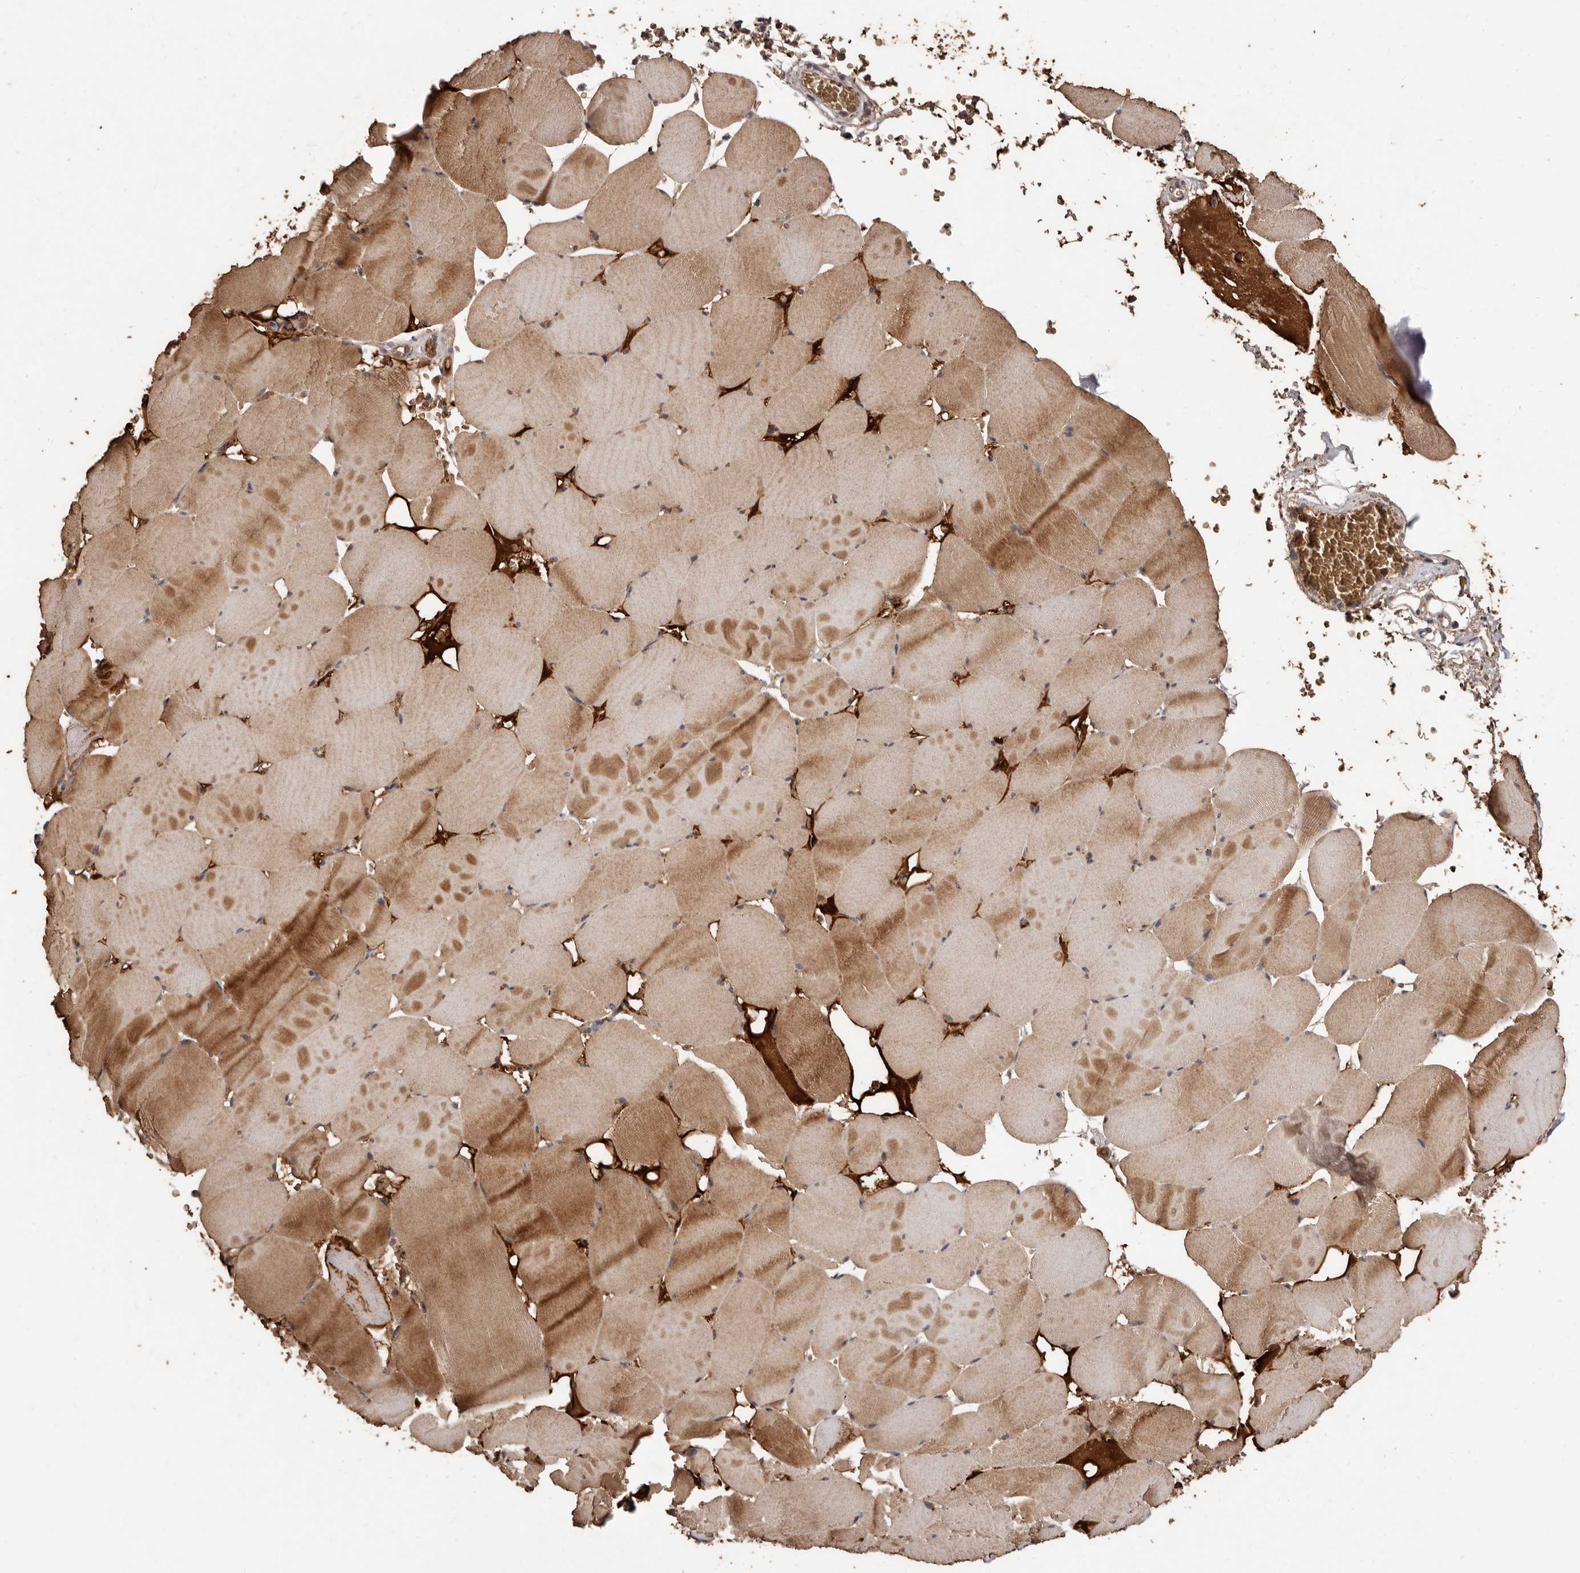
{"staining": {"intensity": "moderate", "quantity": ">75%", "location": "cytoplasmic/membranous"}, "tissue": "skeletal muscle", "cell_type": "Myocytes", "image_type": "normal", "snomed": [{"axis": "morphology", "description": "Normal tissue, NOS"}, {"axis": "topography", "description": "Skeletal muscle"}], "caption": "Immunohistochemistry histopathology image of normal skeletal muscle: human skeletal muscle stained using IHC reveals medium levels of moderate protein expression localized specifically in the cytoplasmic/membranous of myocytes, appearing as a cytoplasmic/membranous brown color.", "gene": "GRAMD2A", "patient": {"sex": "male", "age": 62}}